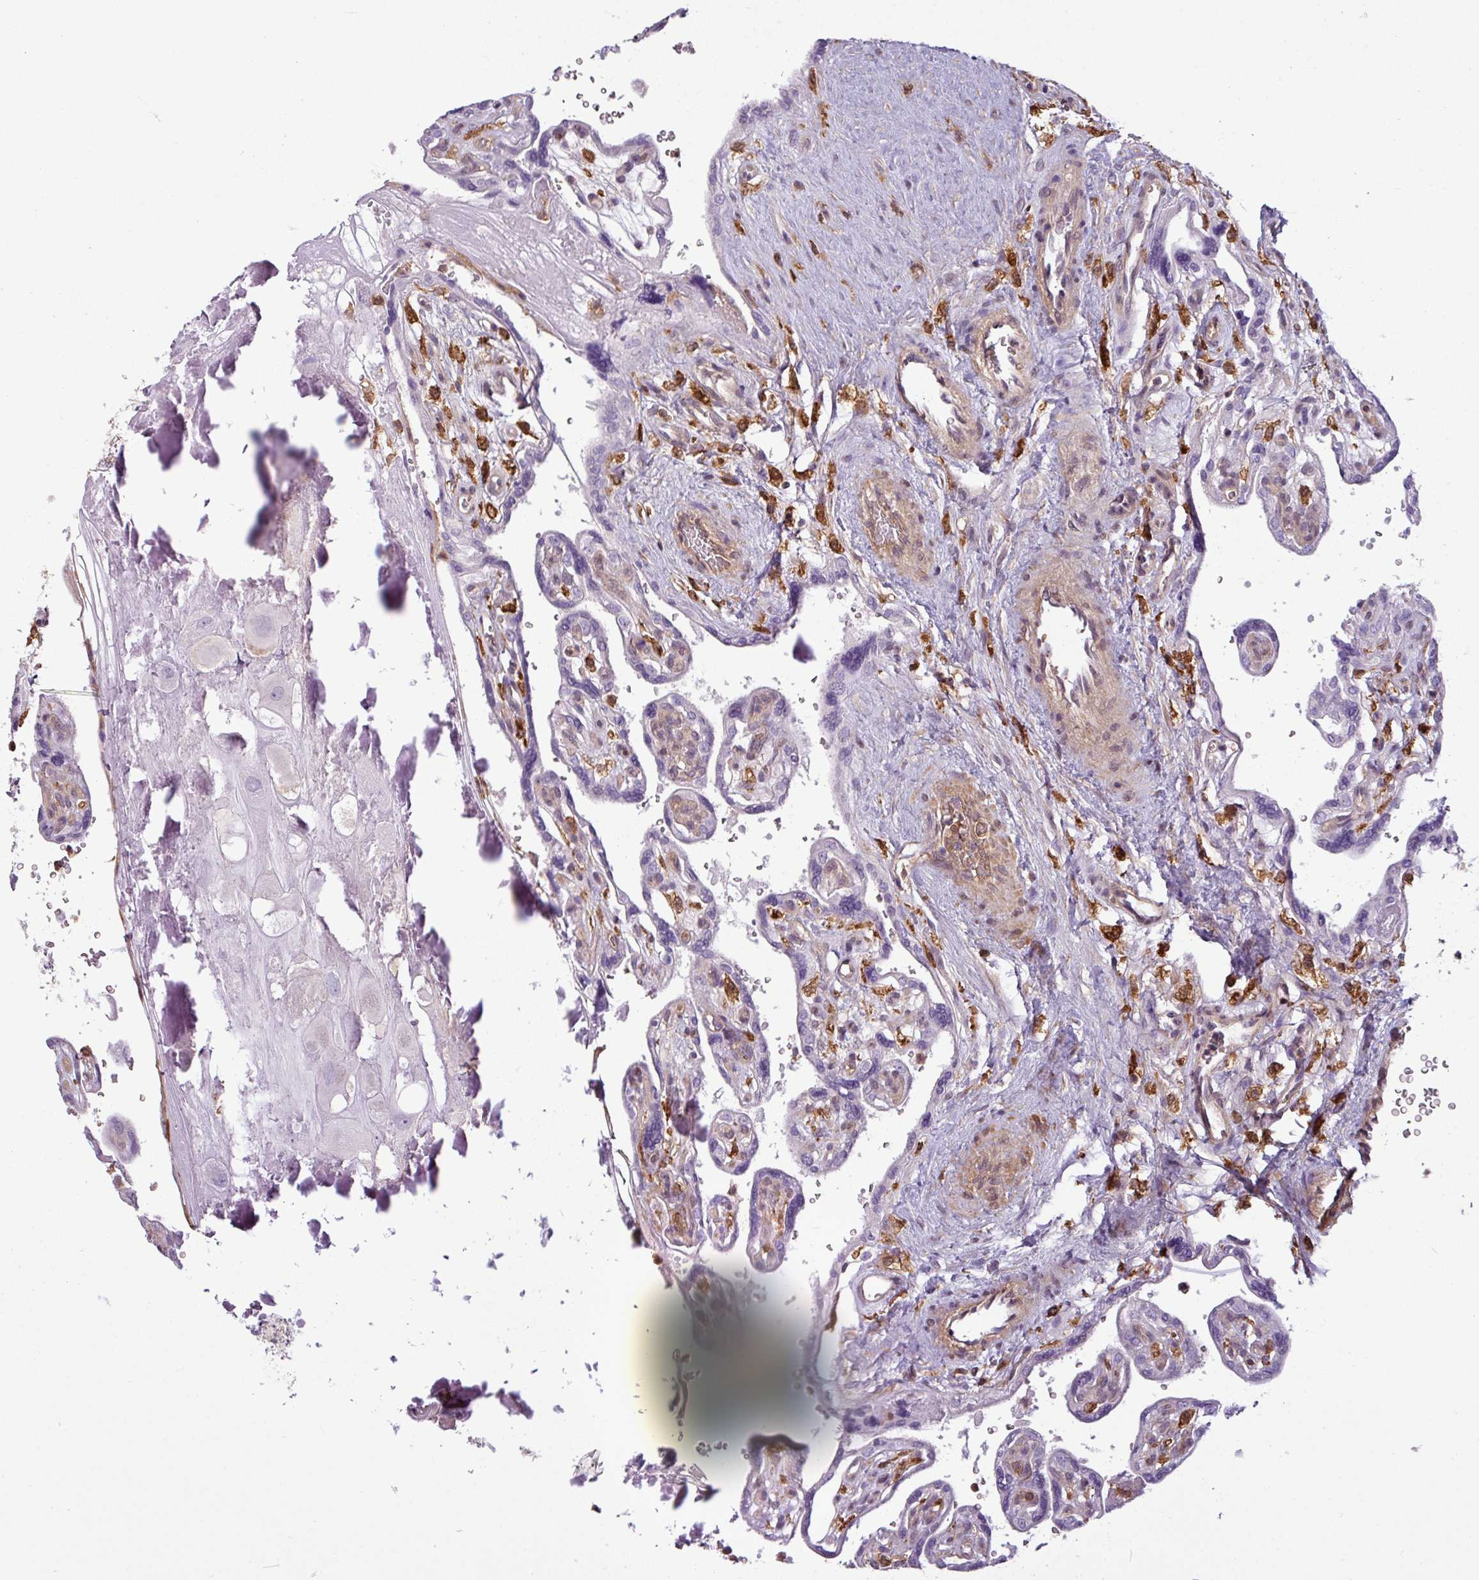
{"staining": {"intensity": "negative", "quantity": "none", "location": "none"}, "tissue": "placenta", "cell_type": "Trophoblastic cells", "image_type": "normal", "snomed": [{"axis": "morphology", "description": "Normal tissue, NOS"}, {"axis": "topography", "description": "Placenta"}], "caption": "A high-resolution photomicrograph shows IHC staining of unremarkable placenta, which shows no significant expression in trophoblastic cells.", "gene": "SH3BGRL", "patient": {"sex": "female", "age": 39}}